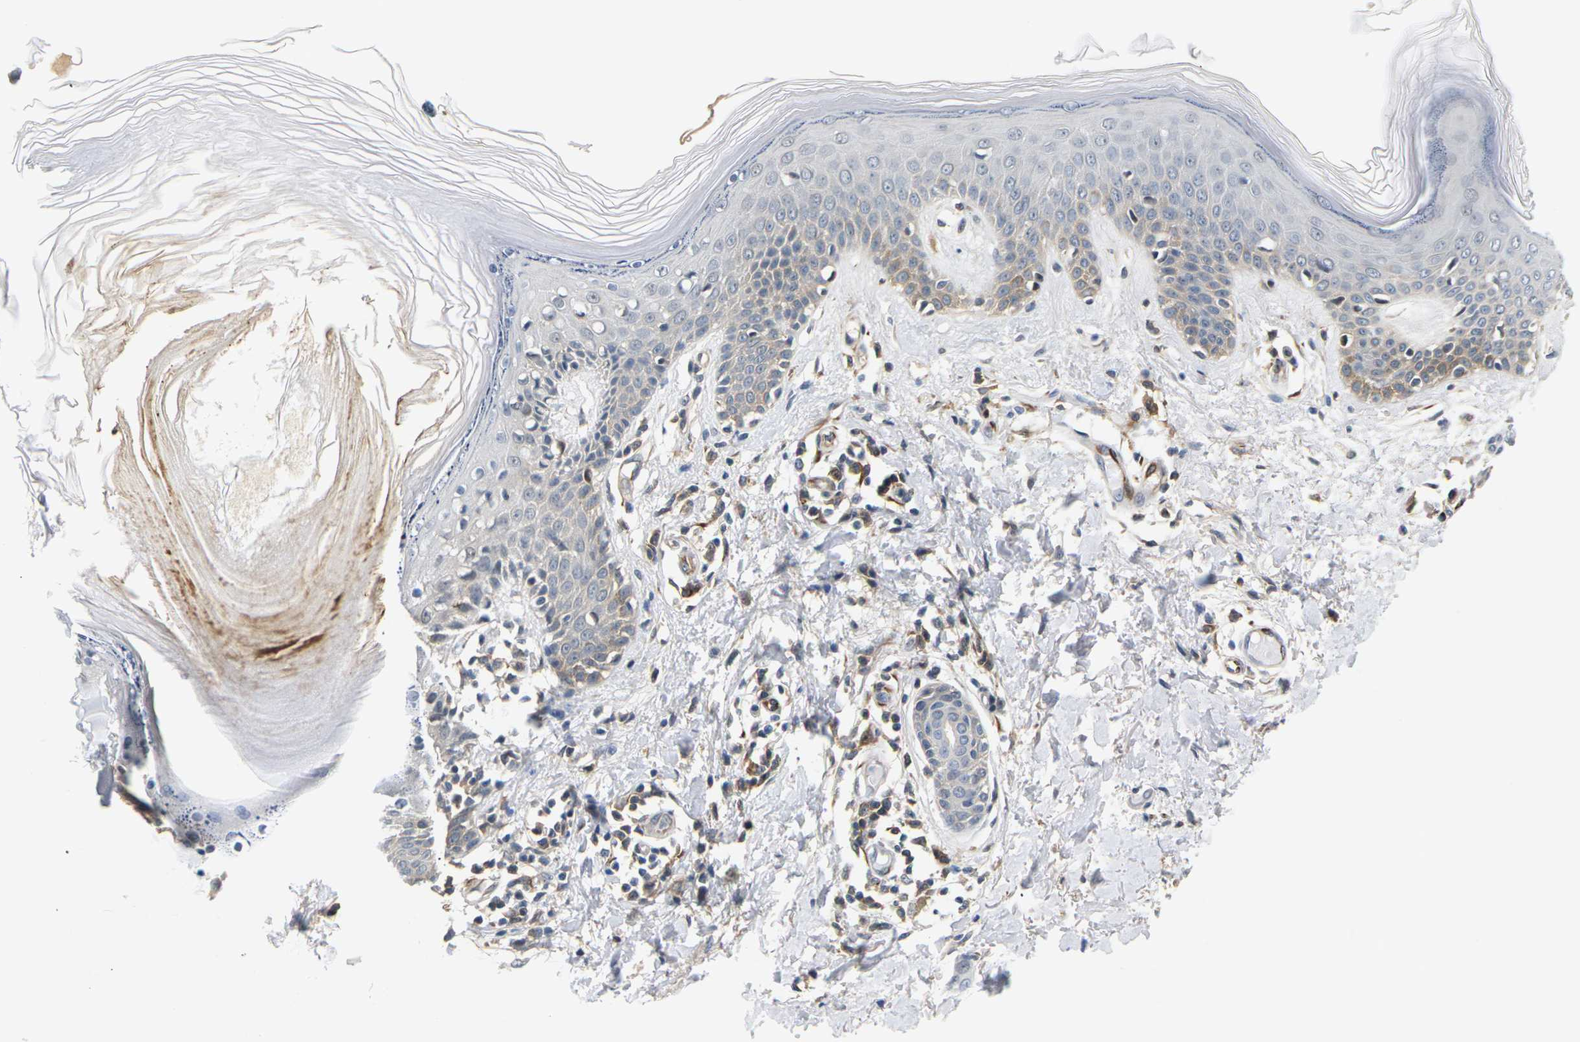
{"staining": {"intensity": "weak", "quantity": ">75%", "location": "cytoplasmic/membranous"}, "tissue": "skin", "cell_type": "Fibroblasts", "image_type": "normal", "snomed": [{"axis": "morphology", "description": "Normal tissue, NOS"}, {"axis": "topography", "description": "Skin"}], "caption": "This histopathology image shows immunohistochemistry (IHC) staining of unremarkable skin, with low weak cytoplasmic/membranous staining in approximately >75% of fibroblasts.", "gene": "PKP2", "patient": {"sex": "male", "age": 53}}